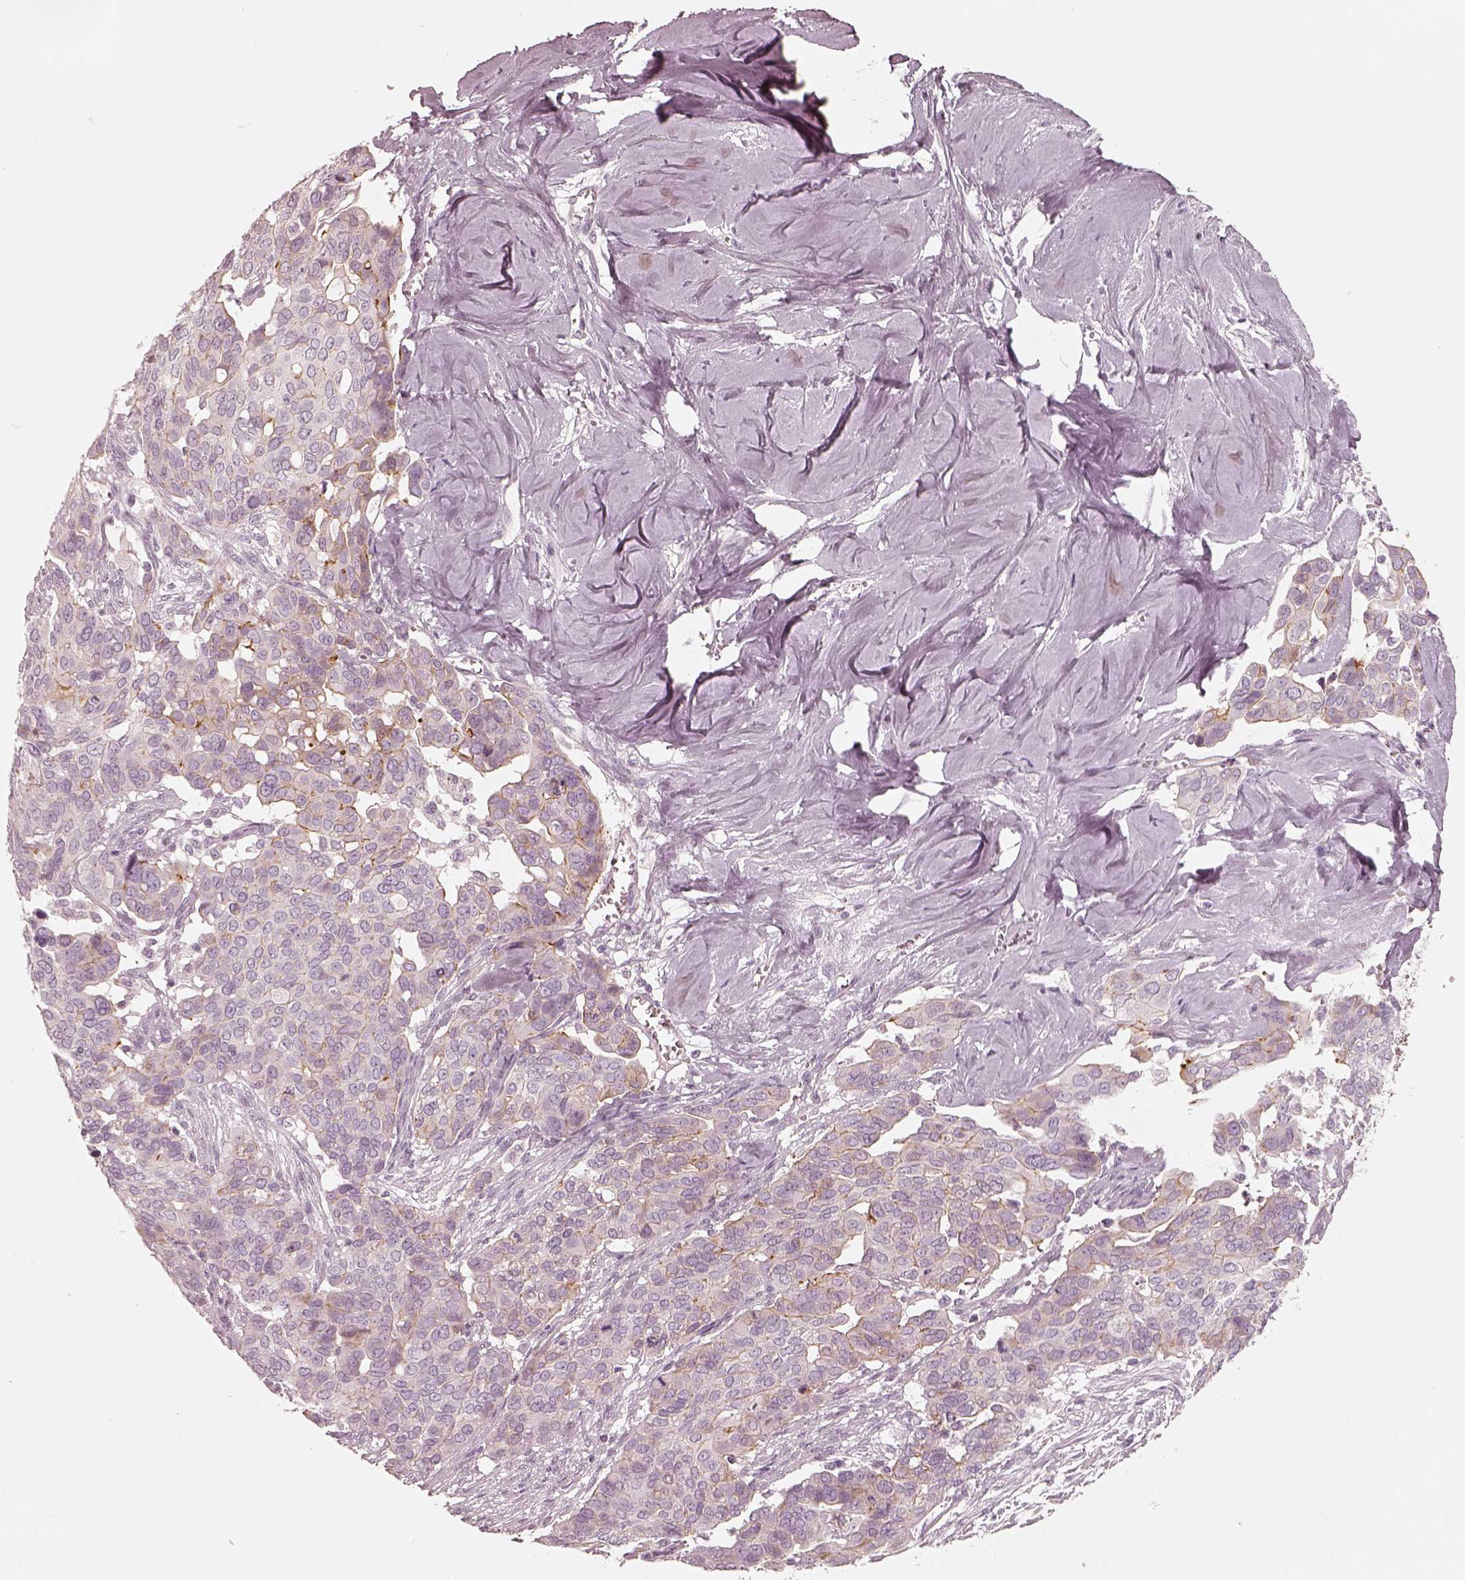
{"staining": {"intensity": "weak", "quantity": "<25%", "location": "cytoplasmic/membranous"}, "tissue": "ovarian cancer", "cell_type": "Tumor cells", "image_type": "cancer", "snomed": [{"axis": "morphology", "description": "Carcinoma, endometroid"}, {"axis": "topography", "description": "Ovary"}], "caption": "A photomicrograph of human ovarian cancer (endometroid carcinoma) is negative for staining in tumor cells.", "gene": "SPATA24", "patient": {"sex": "female", "age": 78}}